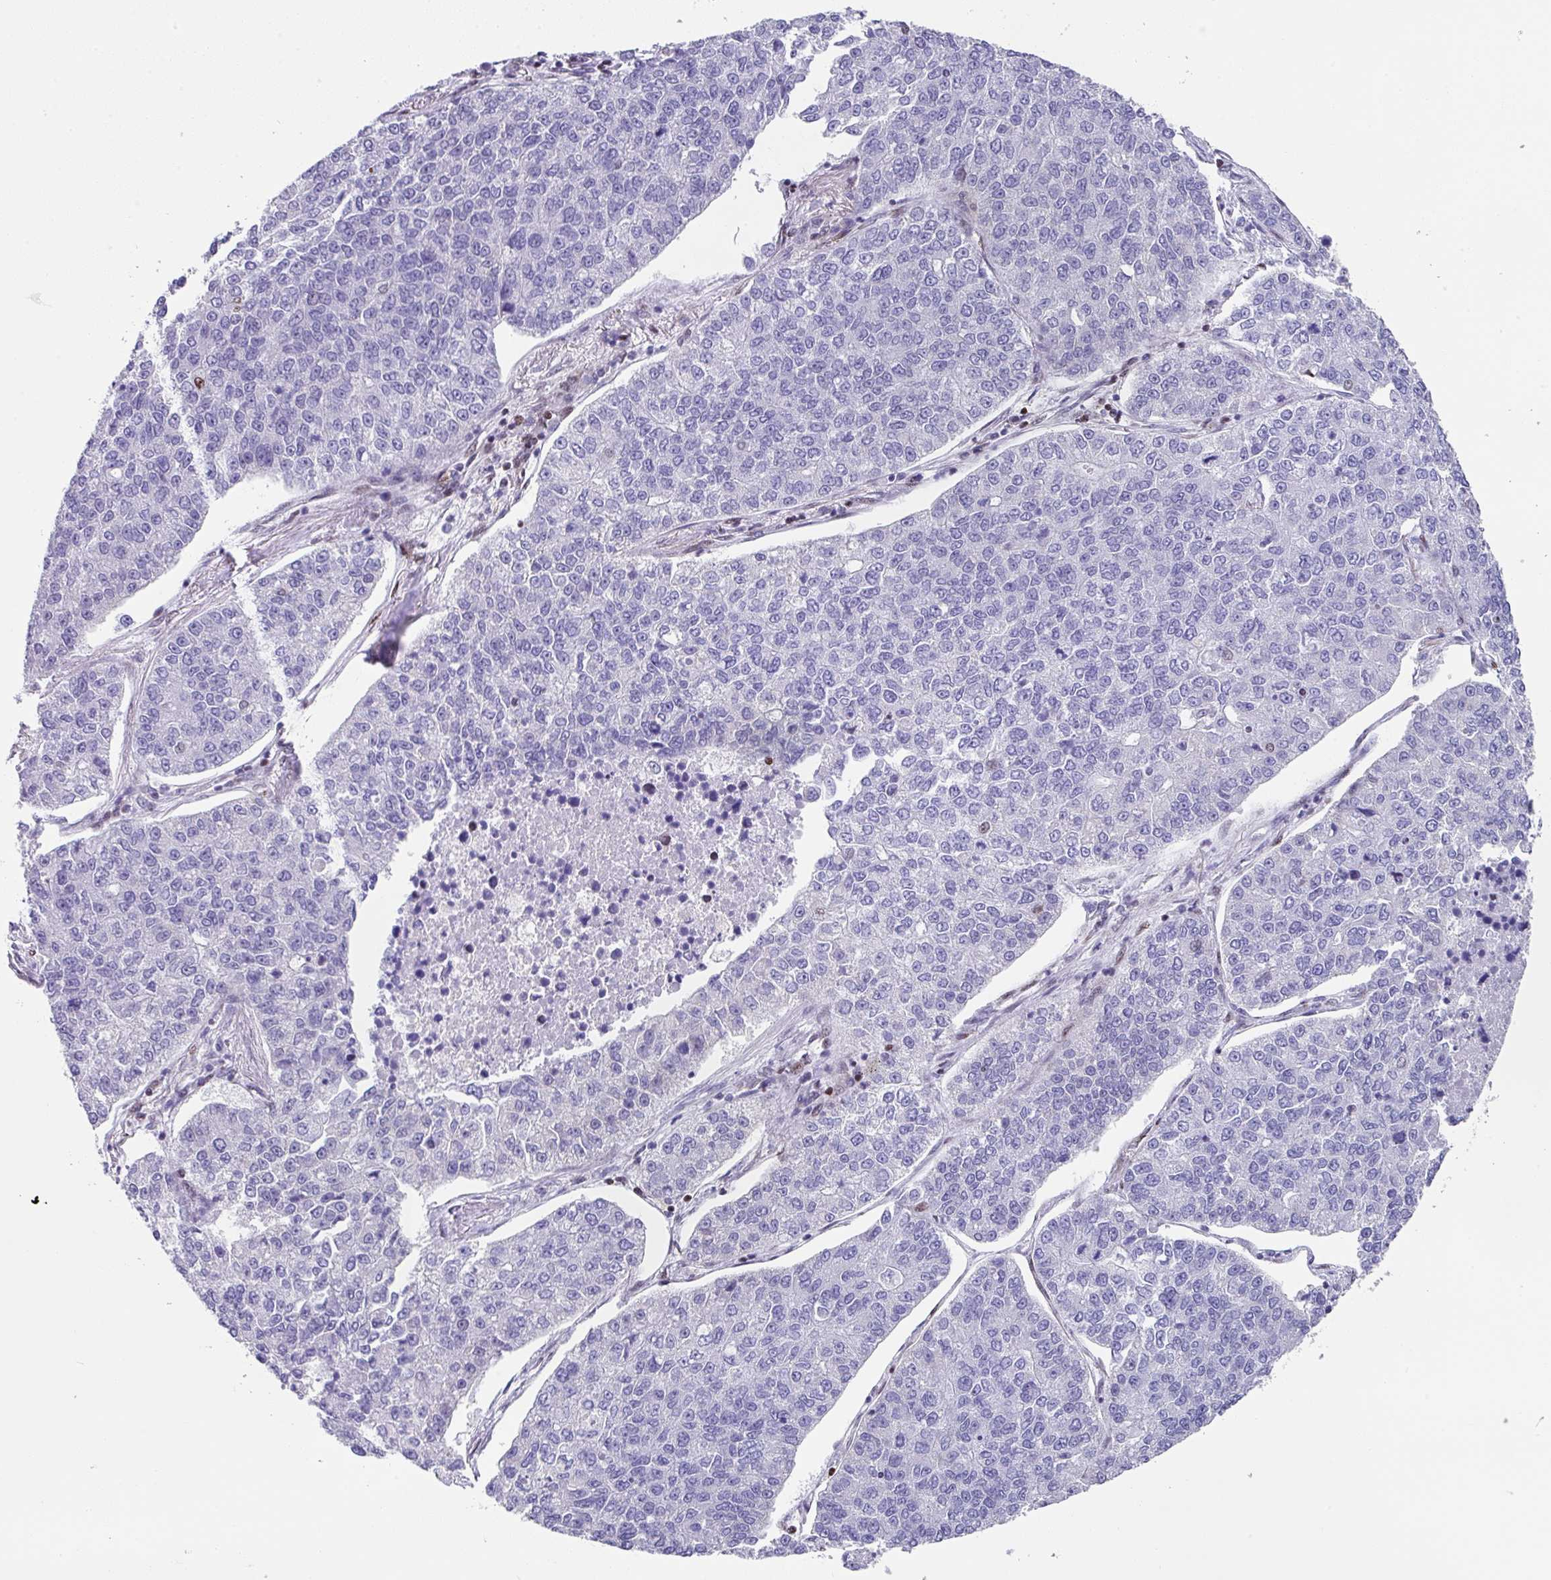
{"staining": {"intensity": "negative", "quantity": "none", "location": "none"}, "tissue": "lung cancer", "cell_type": "Tumor cells", "image_type": "cancer", "snomed": [{"axis": "morphology", "description": "Adenocarcinoma, NOS"}, {"axis": "topography", "description": "Lung"}], "caption": "Protein analysis of lung adenocarcinoma exhibits no significant staining in tumor cells.", "gene": "TCF3", "patient": {"sex": "male", "age": 49}}